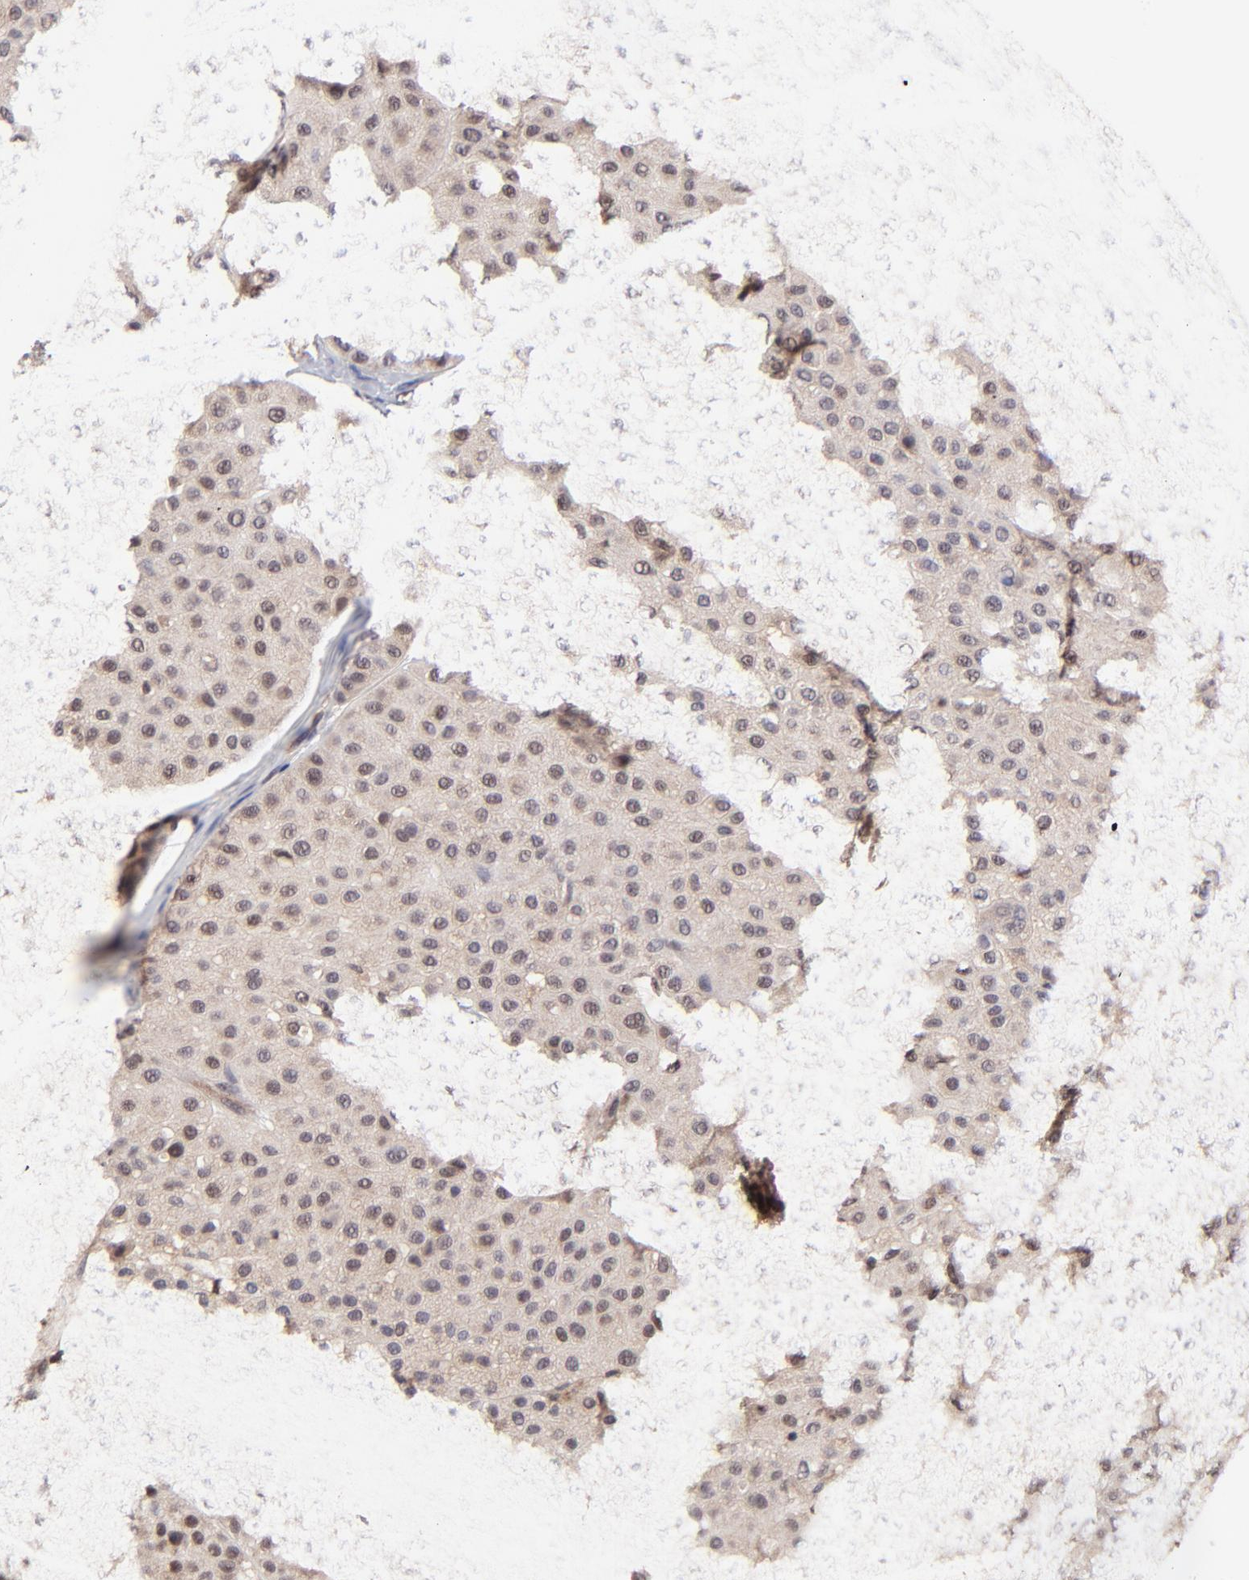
{"staining": {"intensity": "weak", "quantity": ">75%", "location": "cytoplasmic/membranous,nuclear"}, "tissue": "melanoma", "cell_type": "Tumor cells", "image_type": "cancer", "snomed": [{"axis": "morphology", "description": "Normal tissue, NOS"}, {"axis": "morphology", "description": "Malignant melanoma, Metastatic site"}, {"axis": "topography", "description": "Skin"}], "caption": "Protein staining displays weak cytoplasmic/membranous and nuclear staining in about >75% of tumor cells in malignant melanoma (metastatic site). (DAB IHC, brown staining for protein, blue staining for nuclei).", "gene": "PSMA6", "patient": {"sex": "male", "age": 41}}